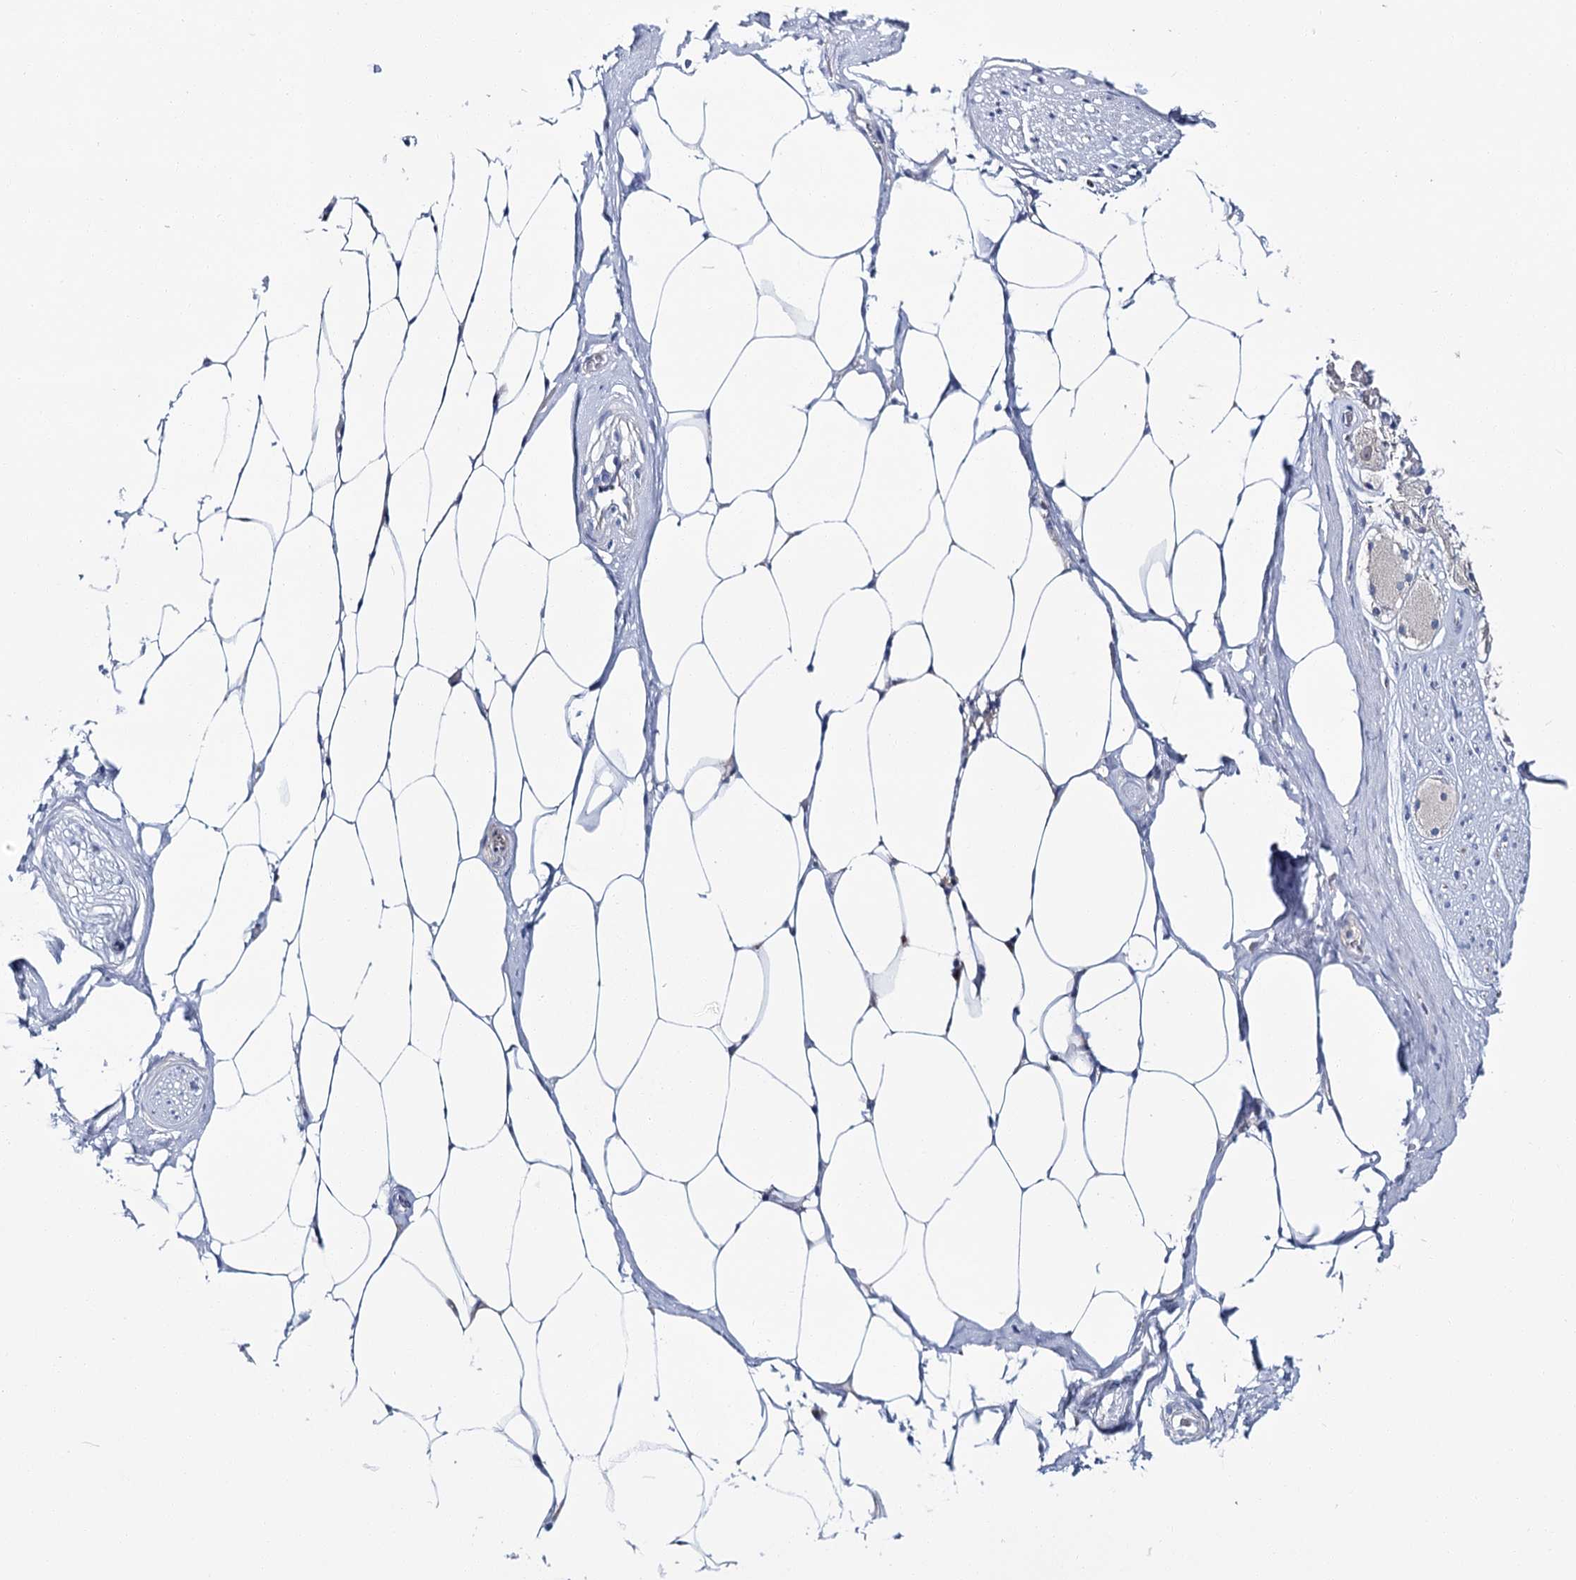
{"staining": {"intensity": "negative", "quantity": "none", "location": "none"}, "tissue": "adipose tissue", "cell_type": "Adipocytes", "image_type": "normal", "snomed": [{"axis": "morphology", "description": "Normal tissue, NOS"}, {"axis": "morphology", "description": "Adenocarcinoma, Low grade"}, {"axis": "topography", "description": "Prostate"}, {"axis": "topography", "description": "Peripheral nerve tissue"}], "caption": "Photomicrograph shows no significant protein positivity in adipocytes of normal adipose tissue. (Stains: DAB immunohistochemistry with hematoxylin counter stain, Microscopy: brightfield microscopy at high magnification).", "gene": "CPLANE1", "patient": {"sex": "male", "age": 63}}